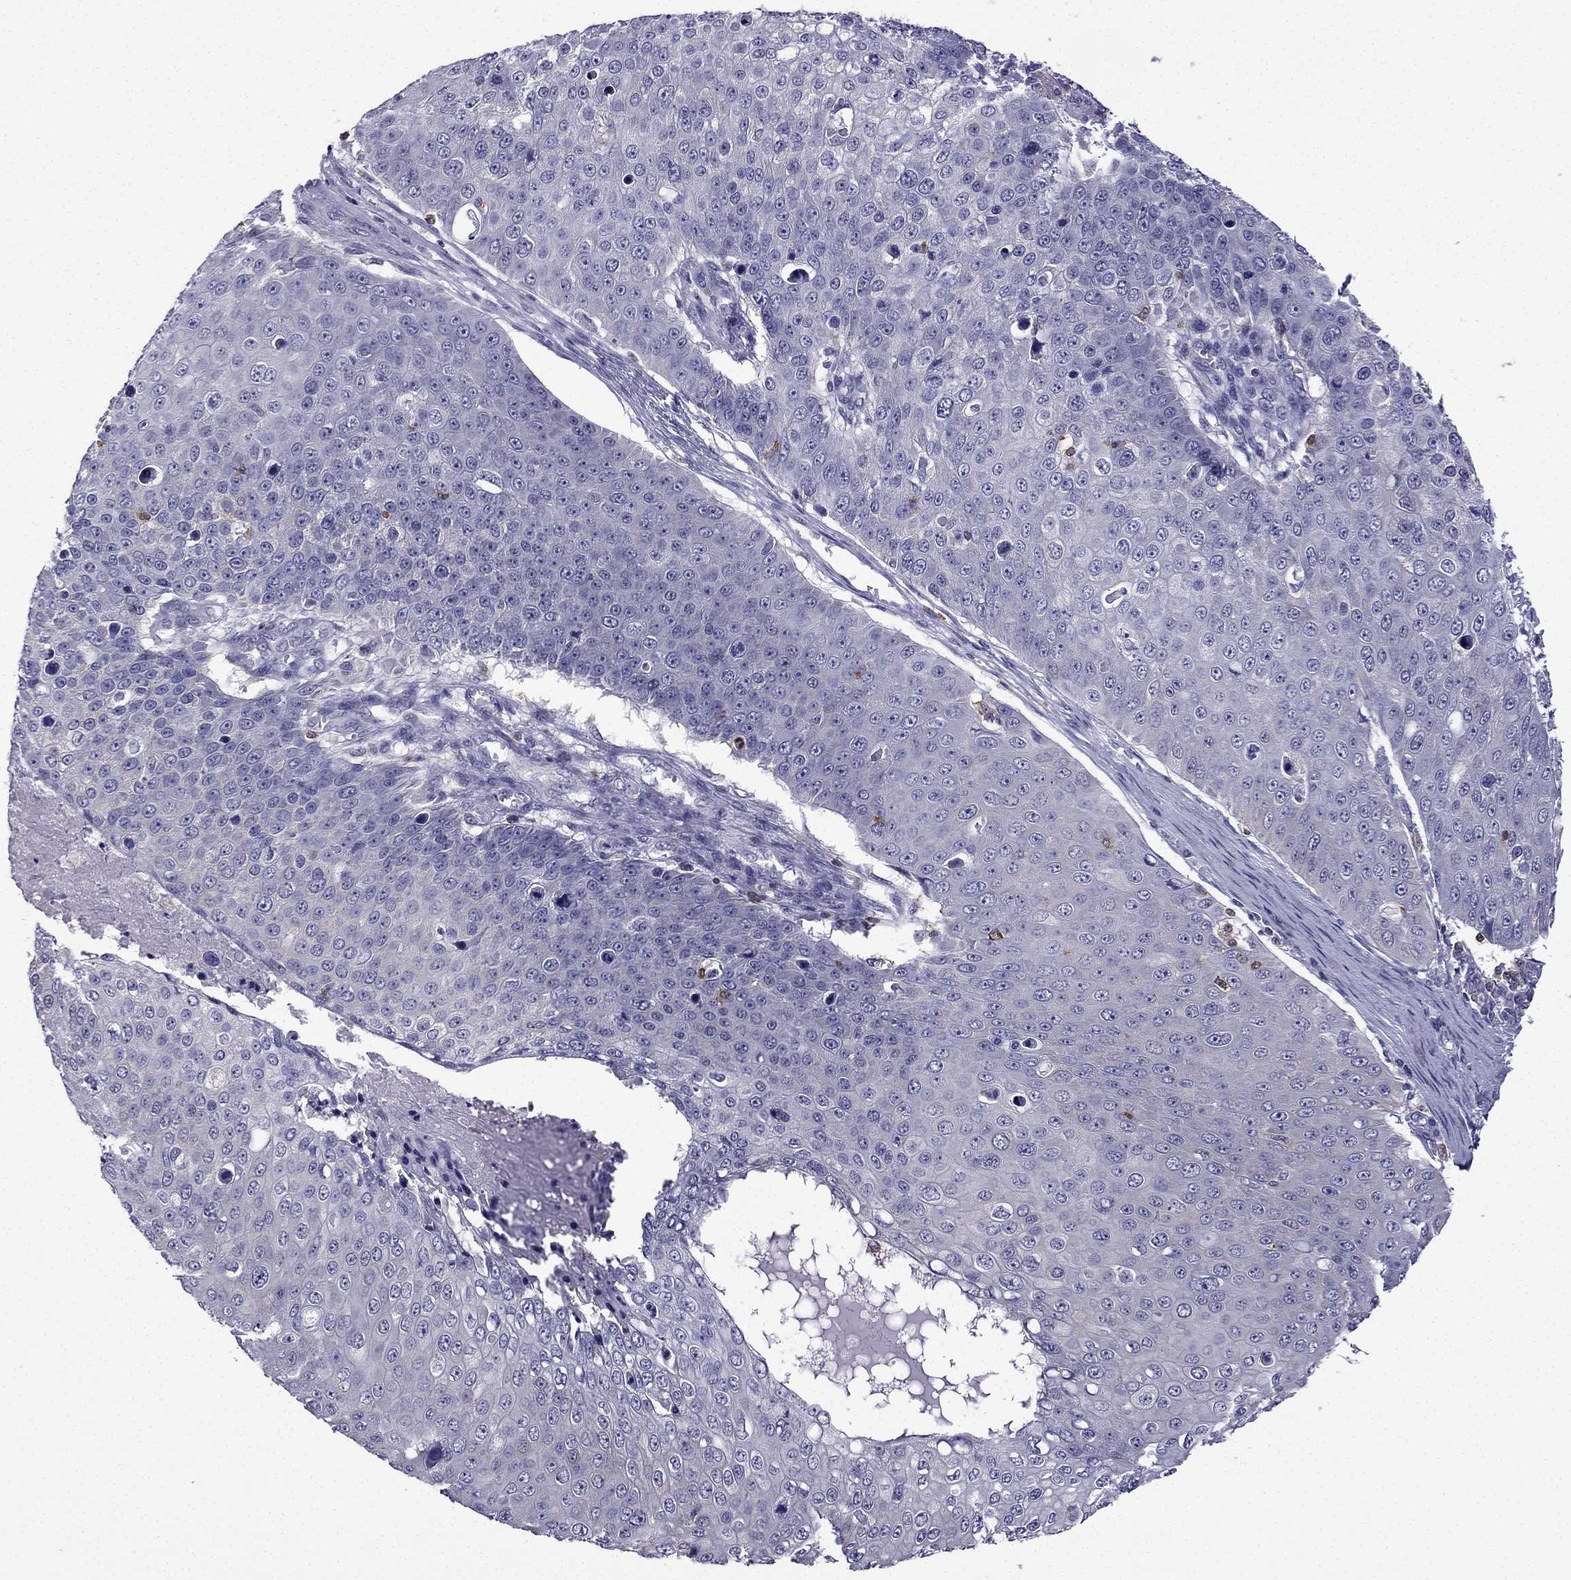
{"staining": {"intensity": "negative", "quantity": "none", "location": "none"}, "tissue": "skin cancer", "cell_type": "Tumor cells", "image_type": "cancer", "snomed": [{"axis": "morphology", "description": "Squamous cell carcinoma, NOS"}, {"axis": "topography", "description": "Skin"}], "caption": "Immunohistochemical staining of skin cancer (squamous cell carcinoma) reveals no significant positivity in tumor cells.", "gene": "CCK", "patient": {"sex": "male", "age": 71}}